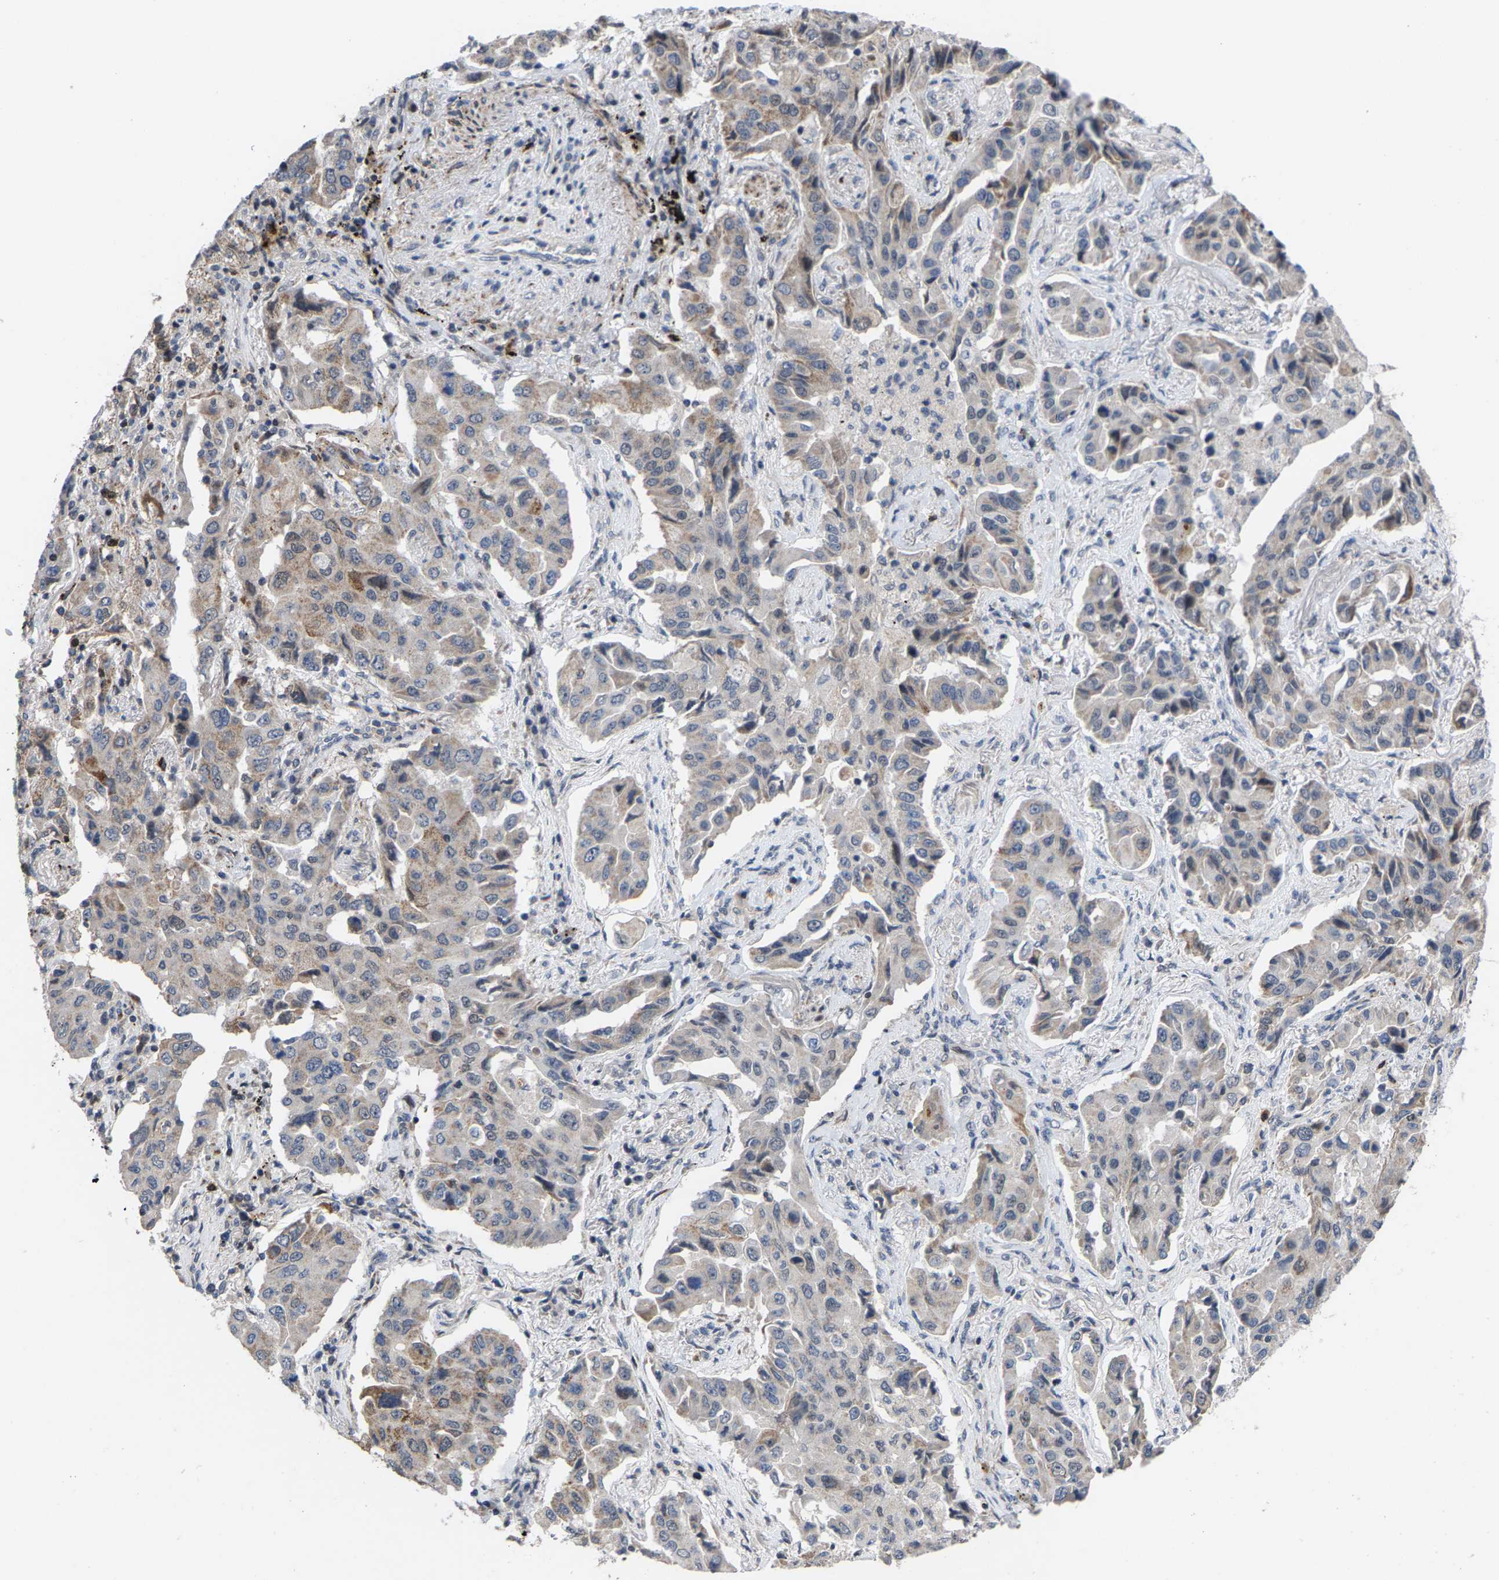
{"staining": {"intensity": "weak", "quantity": "25%-75%", "location": "cytoplasmic/membranous"}, "tissue": "lung cancer", "cell_type": "Tumor cells", "image_type": "cancer", "snomed": [{"axis": "morphology", "description": "Adenocarcinoma, NOS"}, {"axis": "topography", "description": "Lung"}], "caption": "Brown immunohistochemical staining in human lung adenocarcinoma displays weak cytoplasmic/membranous staining in about 25%-75% of tumor cells.", "gene": "TDRKH", "patient": {"sex": "female", "age": 65}}